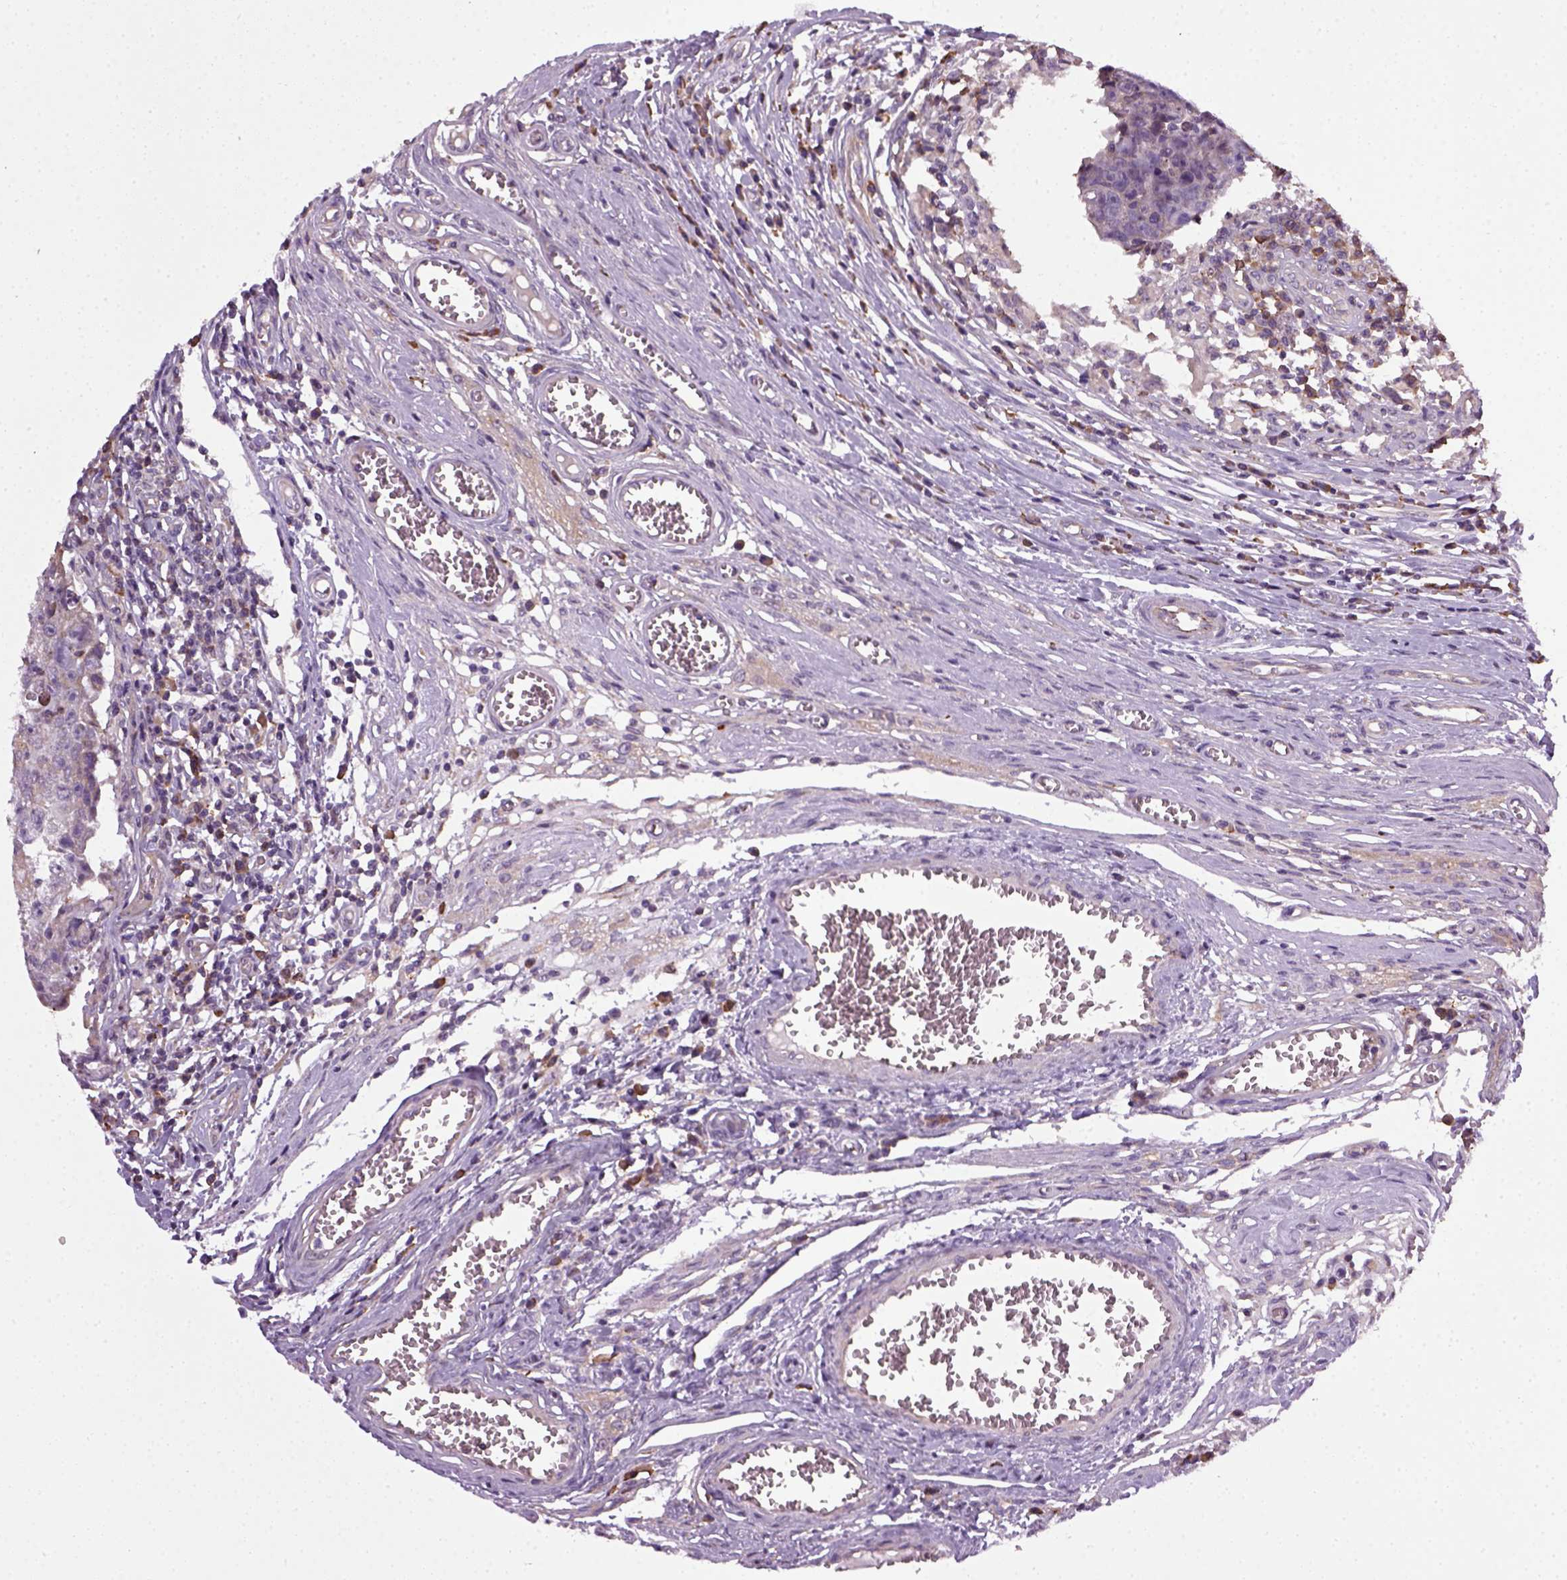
{"staining": {"intensity": "negative", "quantity": "none", "location": "none"}, "tissue": "testis cancer", "cell_type": "Tumor cells", "image_type": "cancer", "snomed": [{"axis": "morphology", "description": "Carcinoma, Embryonal, NOS"}, {"axis": "topography", "description": "Testis"}], "caption": "Tumor cells are negative for brown protein staining in embryonal carcinoma (testis).", "gene": "TPRG1", "patient": {"sex": "male", "age": 36}}